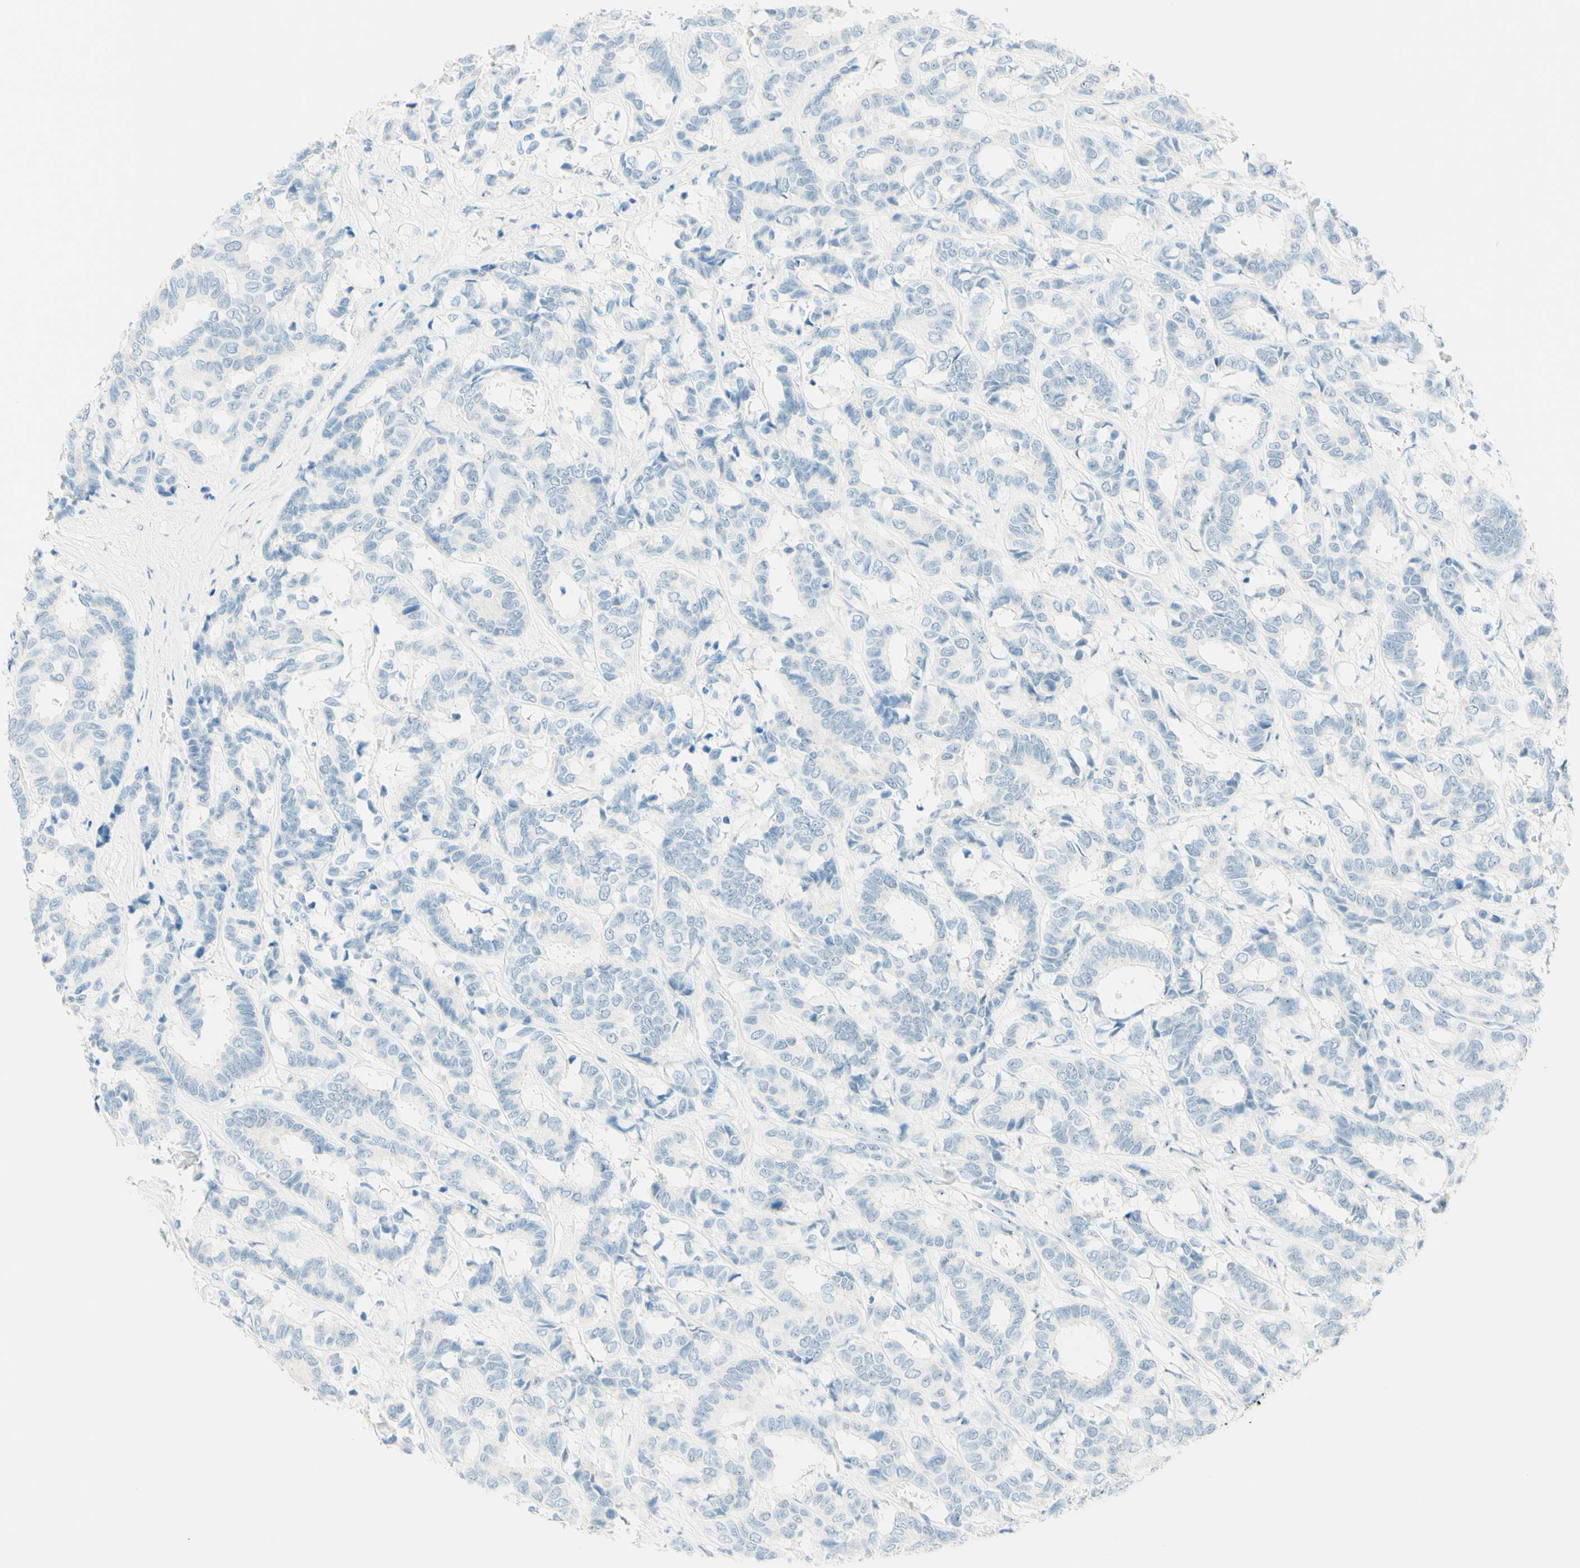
{"staining": {"intensity": "negative", "quantity": "none", "location": "none"}, "tissue": "breast cancer", "cell_type": "Tumor cells", "image_type": "cancer", "snomed": [{"axis": "morphology", "description": "Duct carcinoma"}, {"axis": "topography", "description": "Breast"}], "caption": "IHC image of neoplastic tissue: breast cancer (invasive ductal carcinoma) stained with DAB (3,3'-diaminobenzidine) displays no significant protein staining in tumor cells.", "gene": "FMR1NB", "patient": {"sex": "female", "age": 87}}